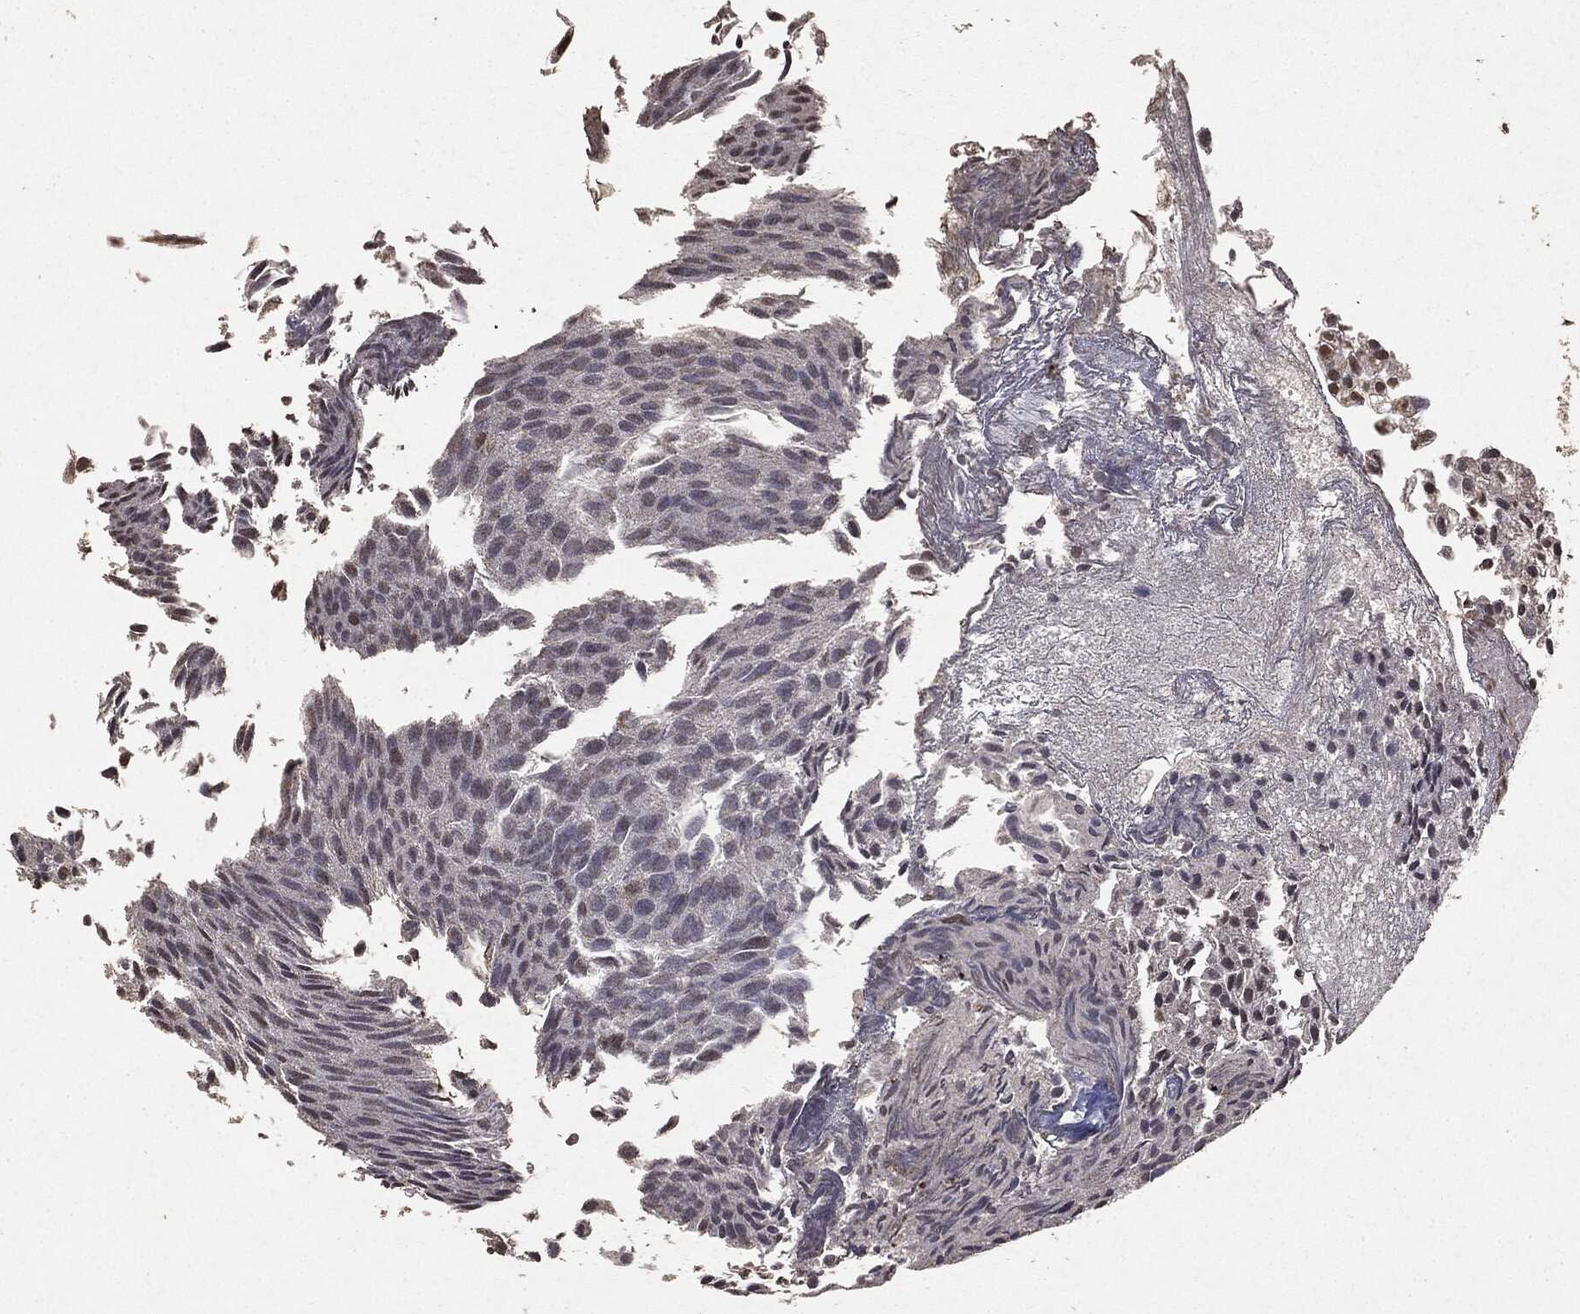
{"staining": {"intensity": "moderate", "quantity": "25%-75%", "location": "nuclear"}, "tissue": "urothelial cancer", "cell_type": "Tumor cells", "image_type": "cancer", "snomed": [{"axis": "morphology", "description": "Urothelial carcinoma, Low grade"}, {"axis": "topography", "description": "Urinary bladder"}], "caption": "Low-grade urothelial carcinoma tissue shows moderate nuclear expression in about 25%-75% of tumor cells, visualized by immunohistochemistry.", "gene": "RAD18", "patient": {"sex": "male", "age": 89}}